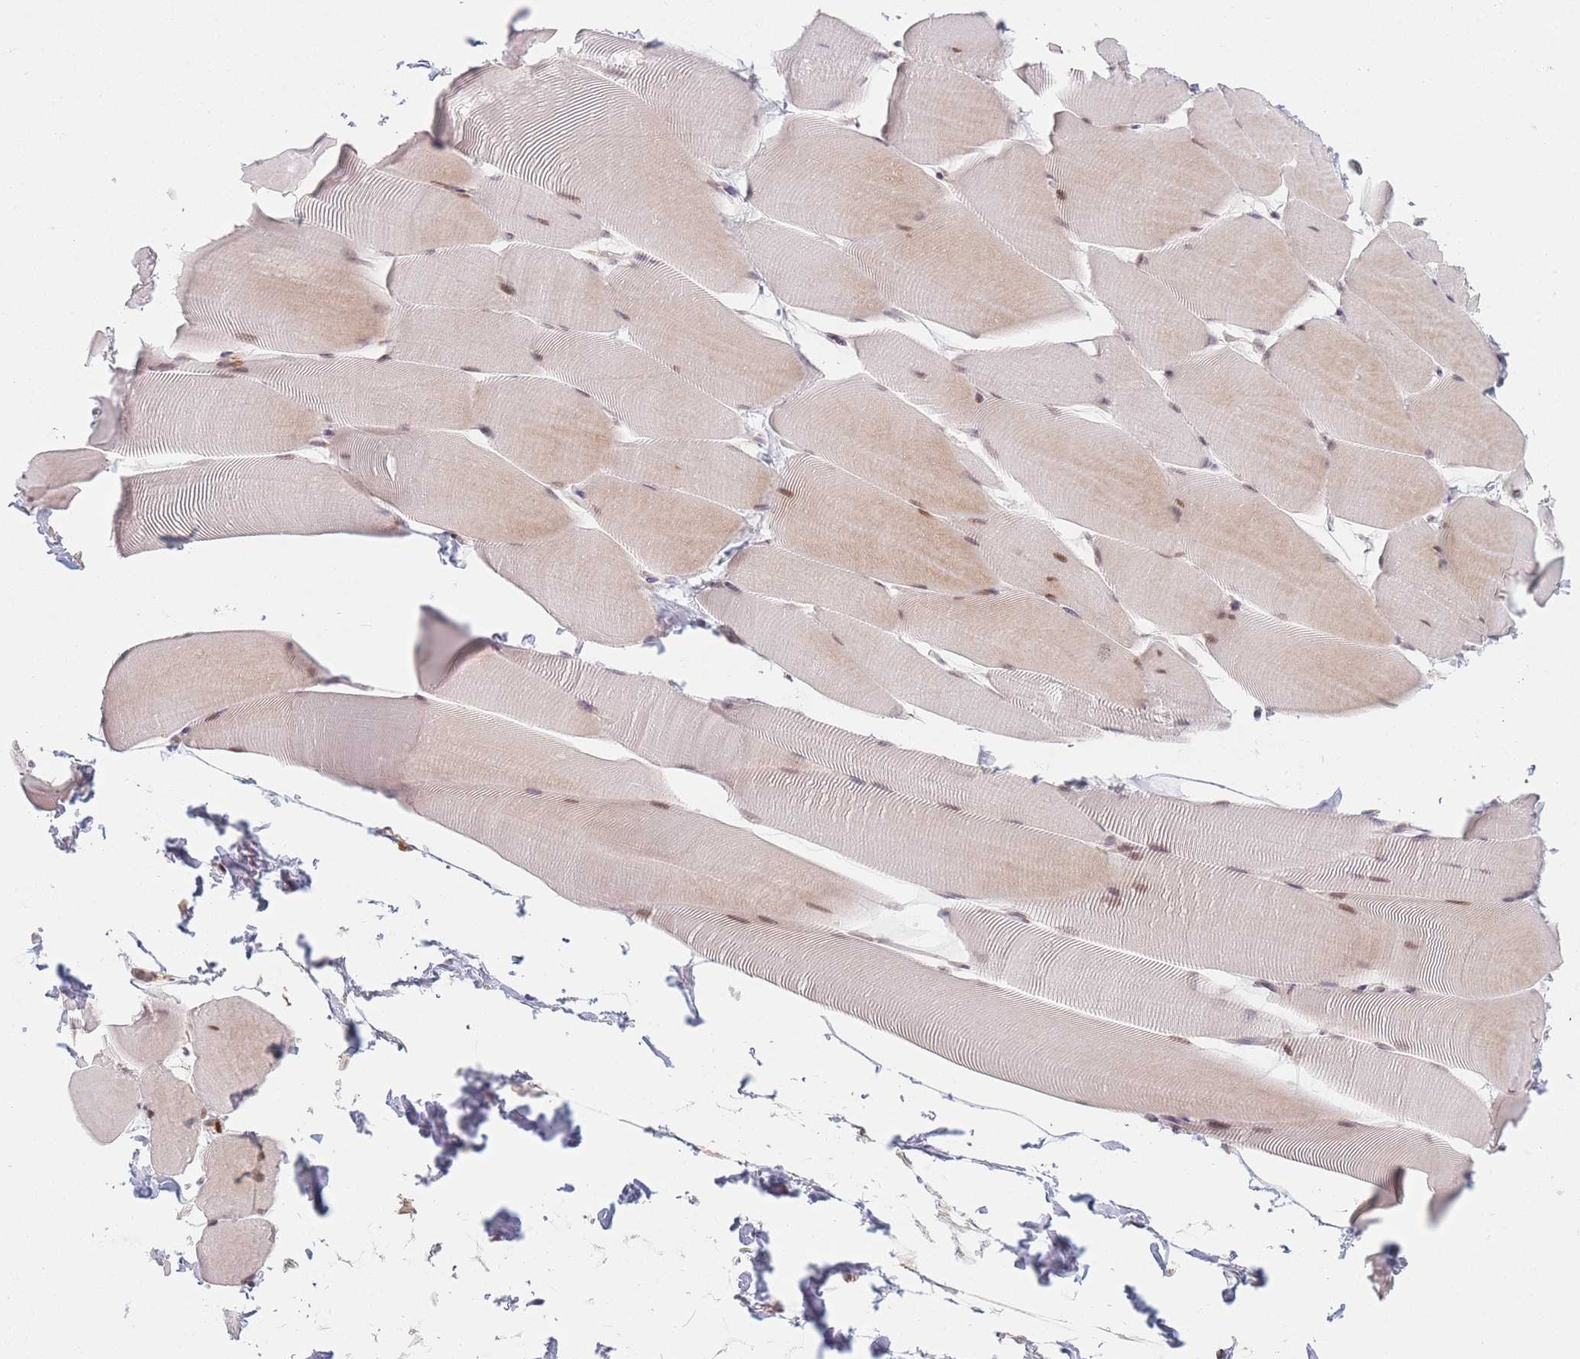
{"staining": {"intensity": "strong", "quantity": ">75%", "location": "cytoplasmic/membranous,nuclear"}, "tissue": "skeletal muscle", "cell_type": "Myocytes", "image_type": "normal", "snomed": [{"axis": "morphology", "description": "Normal tissue, NOS"}, {"axis": "topography", "description": "Skeletal muscle"}], "caption": "Protein expression analysis of unremarkable human skeletal muscle reveals strong cytoplasmic/membranous,nuclear staining in approximately >75% of myocytes. (DAB = brown stain, brightfield microscopy at high magnification).", "gene": "SUPT6H", "patient": {"sex": "male", "age": 25}}